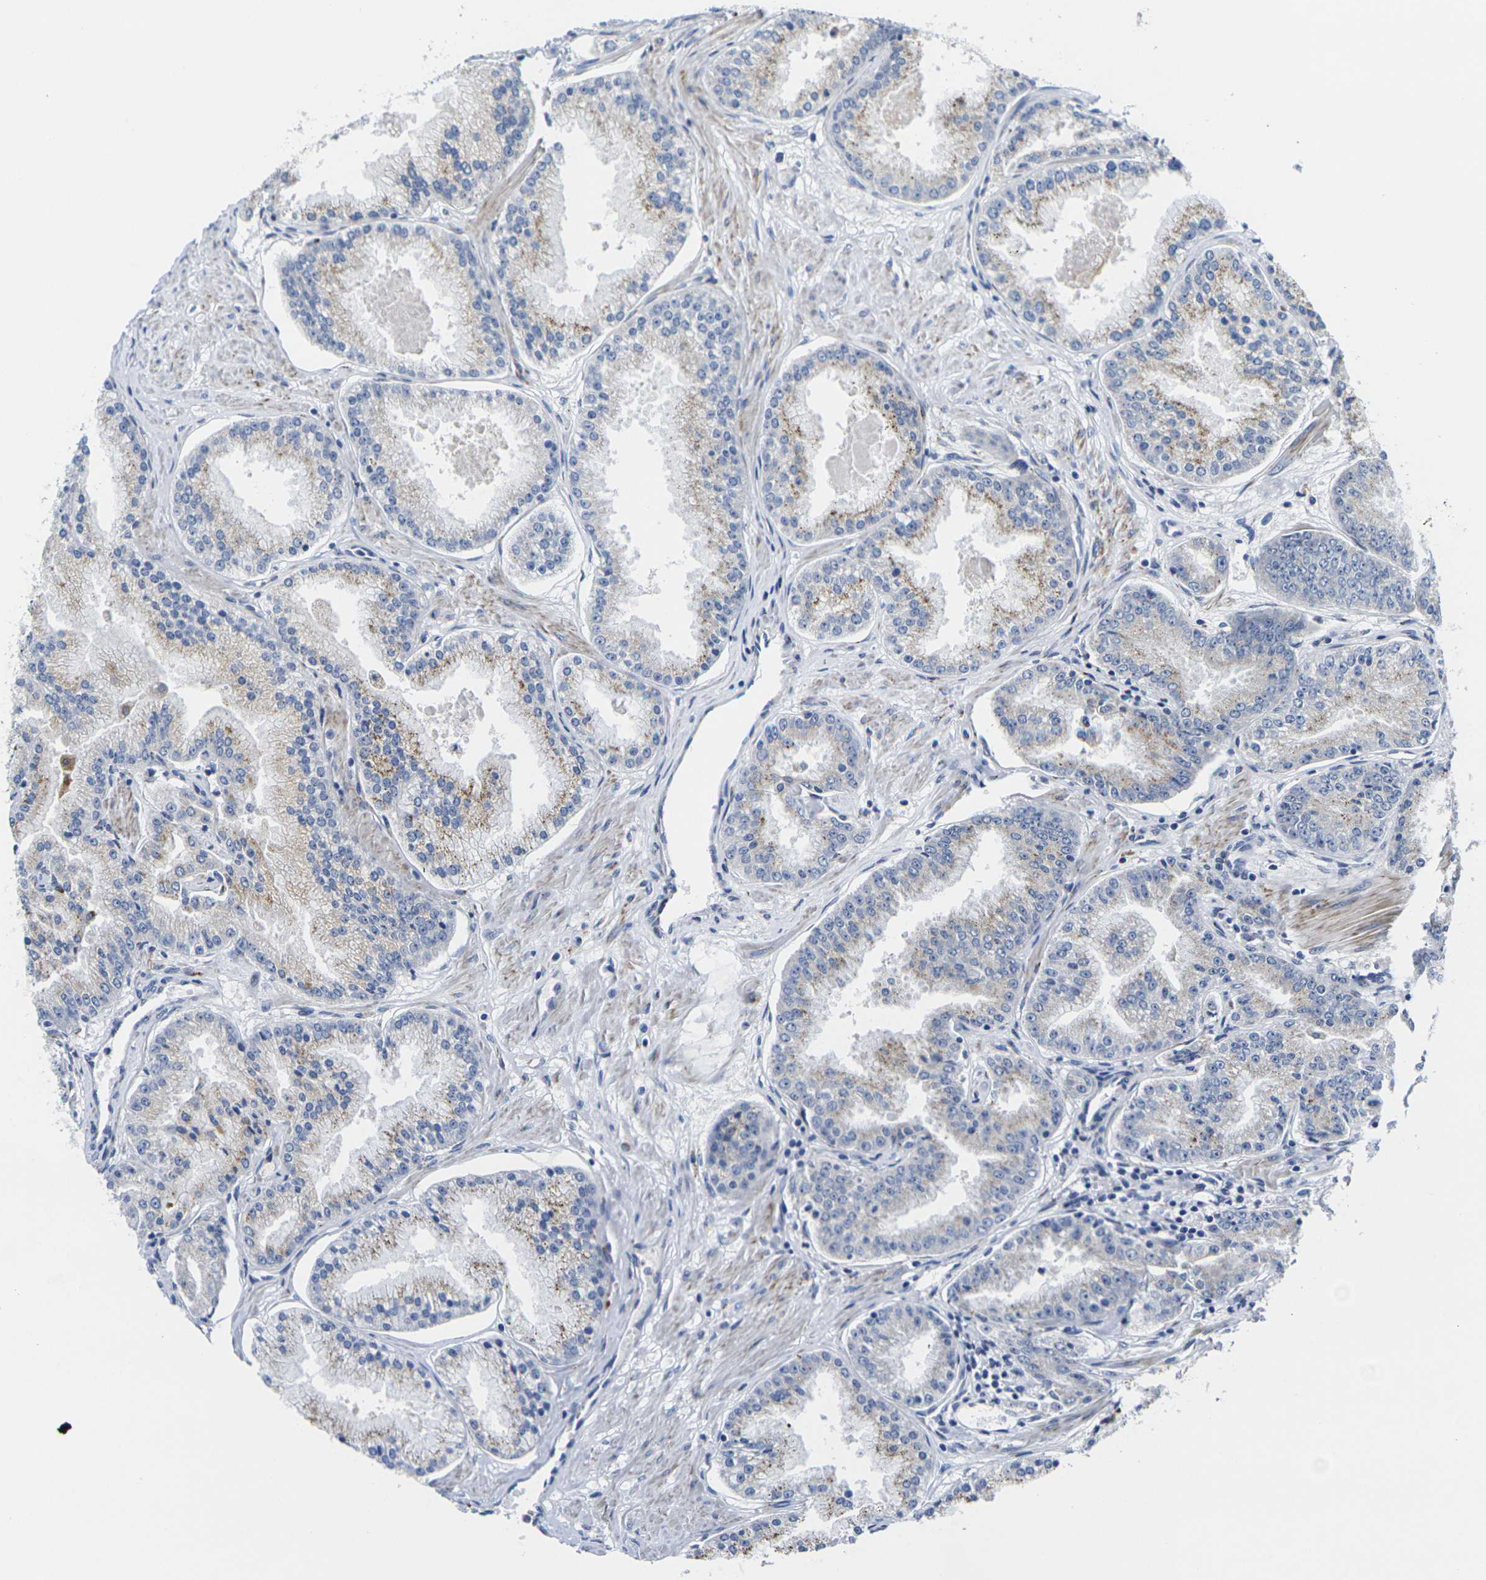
{"staining": {"intensity": "weak", "quantity": "25%-75%", "location": "cytoplasmic/membranous"}, "tissue": "prostate cancer", "cell_type": "Tumor cells", "image_type": "cancer", "snomed": [{"axis": "morphology", "description": "Adenocarcinoma, High grade"}, {"axis": "topography", "description": "Prostate"}], "caption": "IHC of human high-grade adenocarcinoma (prostate) exhibits low levels of weak cytoplasmic/membranous expression in approximately 25%-75% of tumor cells. The staining was performed using DAB, with brown indicating positive protein expression. Nuclei are stained blue with hematoxylin.", "gene": "CRK", "patient": {"sex": "male", "age": 61}}